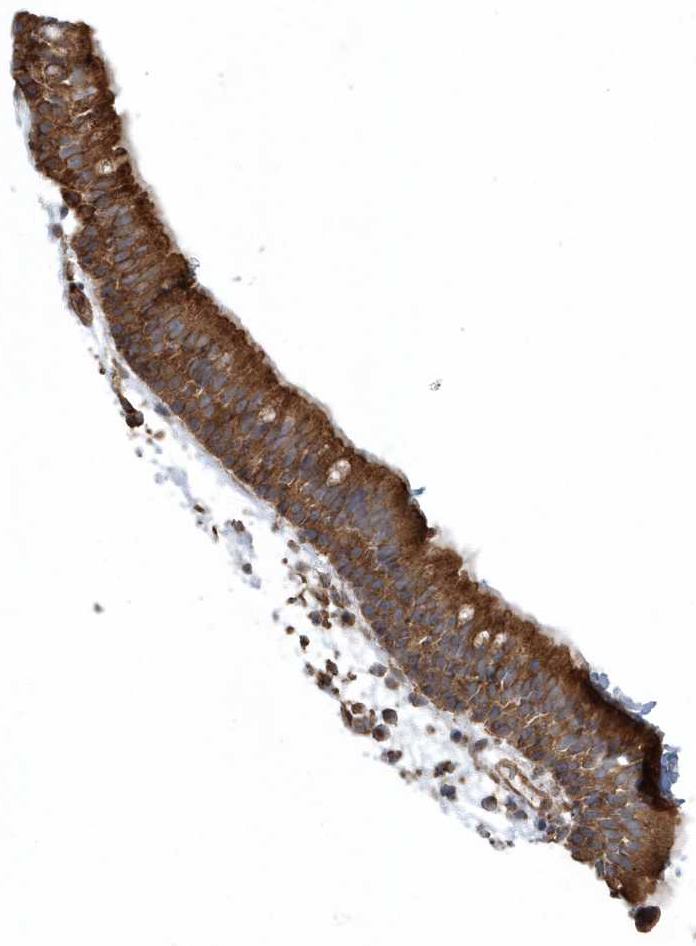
{"staining": {"intensity": "moderate", "quantity": ">75%", "location": "cytoplasmic/membranous"}, "tissue": "nasopharynx", "cell_type": "Respiratory epithelial cells", "image_type": "normal", "snomed": [{"axis": "morphology", "description": "Normal tissue, NOS"}, {"axis": "morphology", "description": "Inflammation, NOS"}, {"axis": "morphology", "description": "Malignant melanoma, Metastatic site"}, {"axis": "topography", "description": "Nasopharynx"}], "caption": "IHC of unremarkable nasopharynx exhibits medium levels of moderate cytoplasmic/membranous expression in approximately >75% of respiratory epithelial cells.", "gene": "MMUT", "patient": {"sex": "male", "age": 70}}